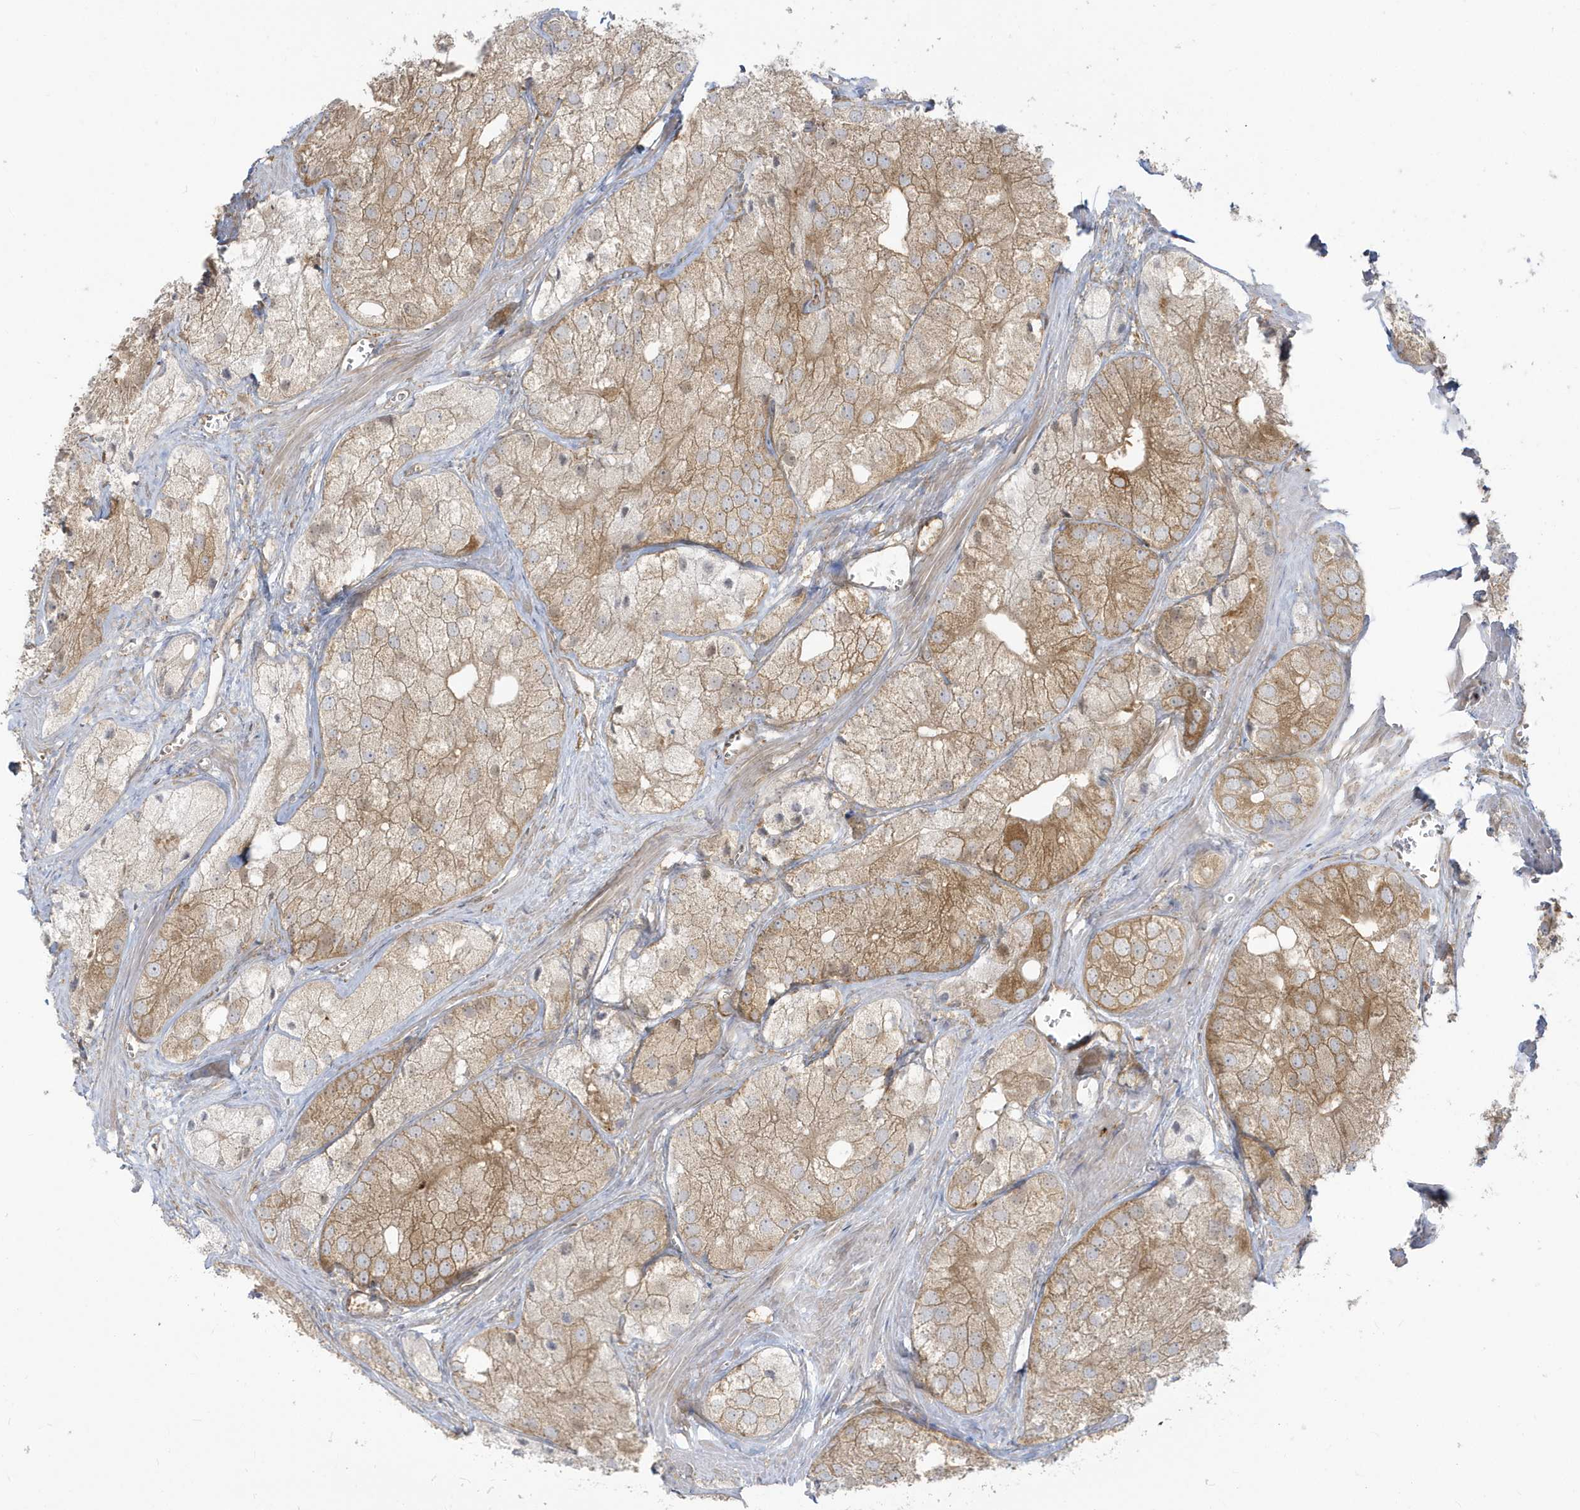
{"staining": {"intensity": "weak", "quantity": ">75%", "location": "cytoplasmic/membranous"}, "tissue": "prostate cancer", "cell_type": "Tumor cells", "image_type": "cancer", "snomed": [{"axis": "morphology", "description": "Adenocarcinoma, Low grade"}, {"axis": "topography", "description": "Prostate"}], "caption": "Prostate cancer (adenocarcinoma (low-grade)) was stained to show a protein in brown. There is low levels of weak cytoplasmic/membranous staining in approximately >75% of tumor cells. The staining was performed using DAB (3,3'-diaminobenzidine) to visualize the protein expression in brown, while the nuclei were stained in blue with hematoxylin (Magnification: 20x).", "gene": "STAM", "patient": {"sex": "male", "age": 69}}